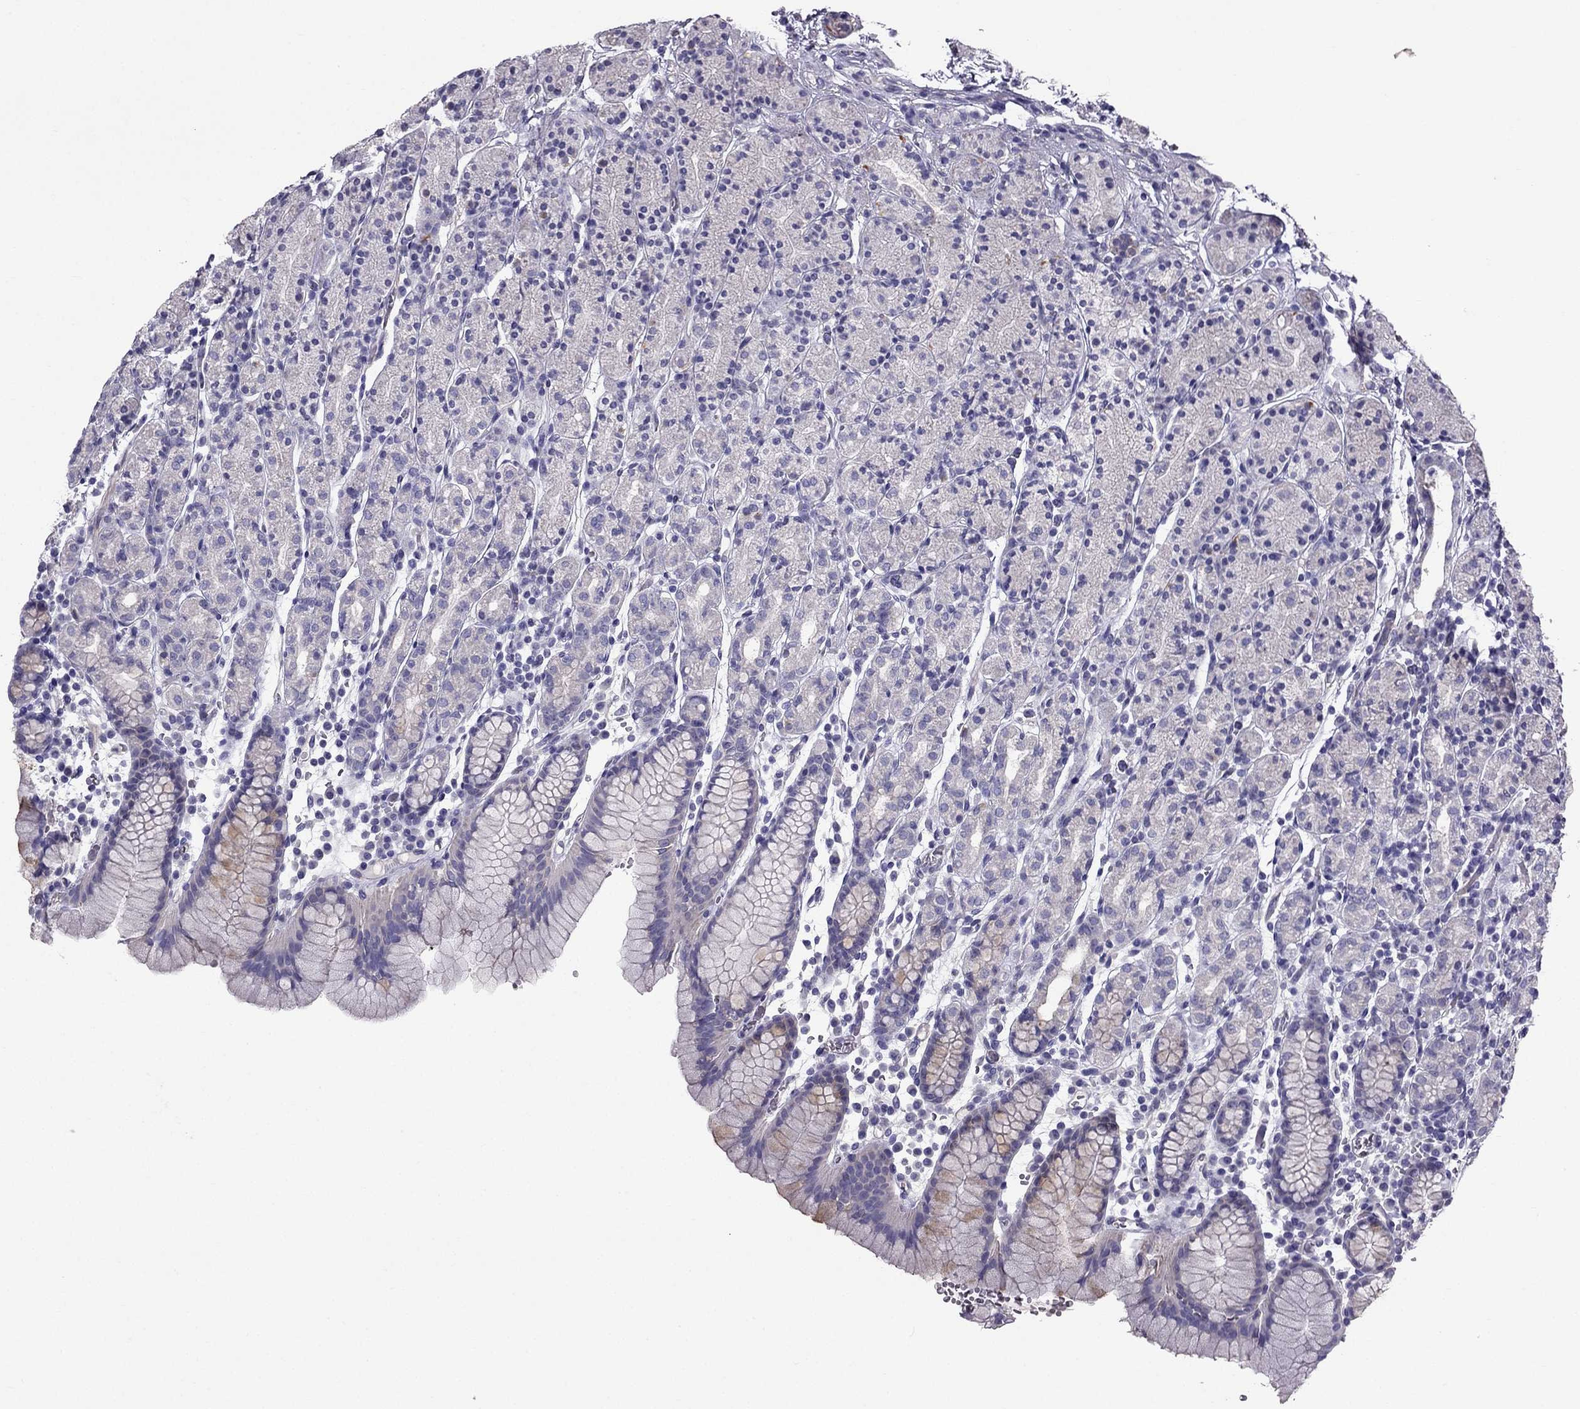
{"staining": {"intensity": "weak", "quantity": "<25%", "location": "cytoplasmic/membranous"}, "tissue": "stomach", "cell_type": "Glandular cells", "image_type": "normal", "snomed": [{"axis": "morphology", "description": "Normal tissue, NOS"}, {"axis": "topography", "description": "Stomach, upper"}, {"axis": "topography", "description": "Stomach"}], "caption": "Glandular cells are negative for protein expression in normal human stomach. (IHC, brightfield microscopy, high magnification).", "gene": "SYT5", "patient": {"sex": "male", "age": 62}}